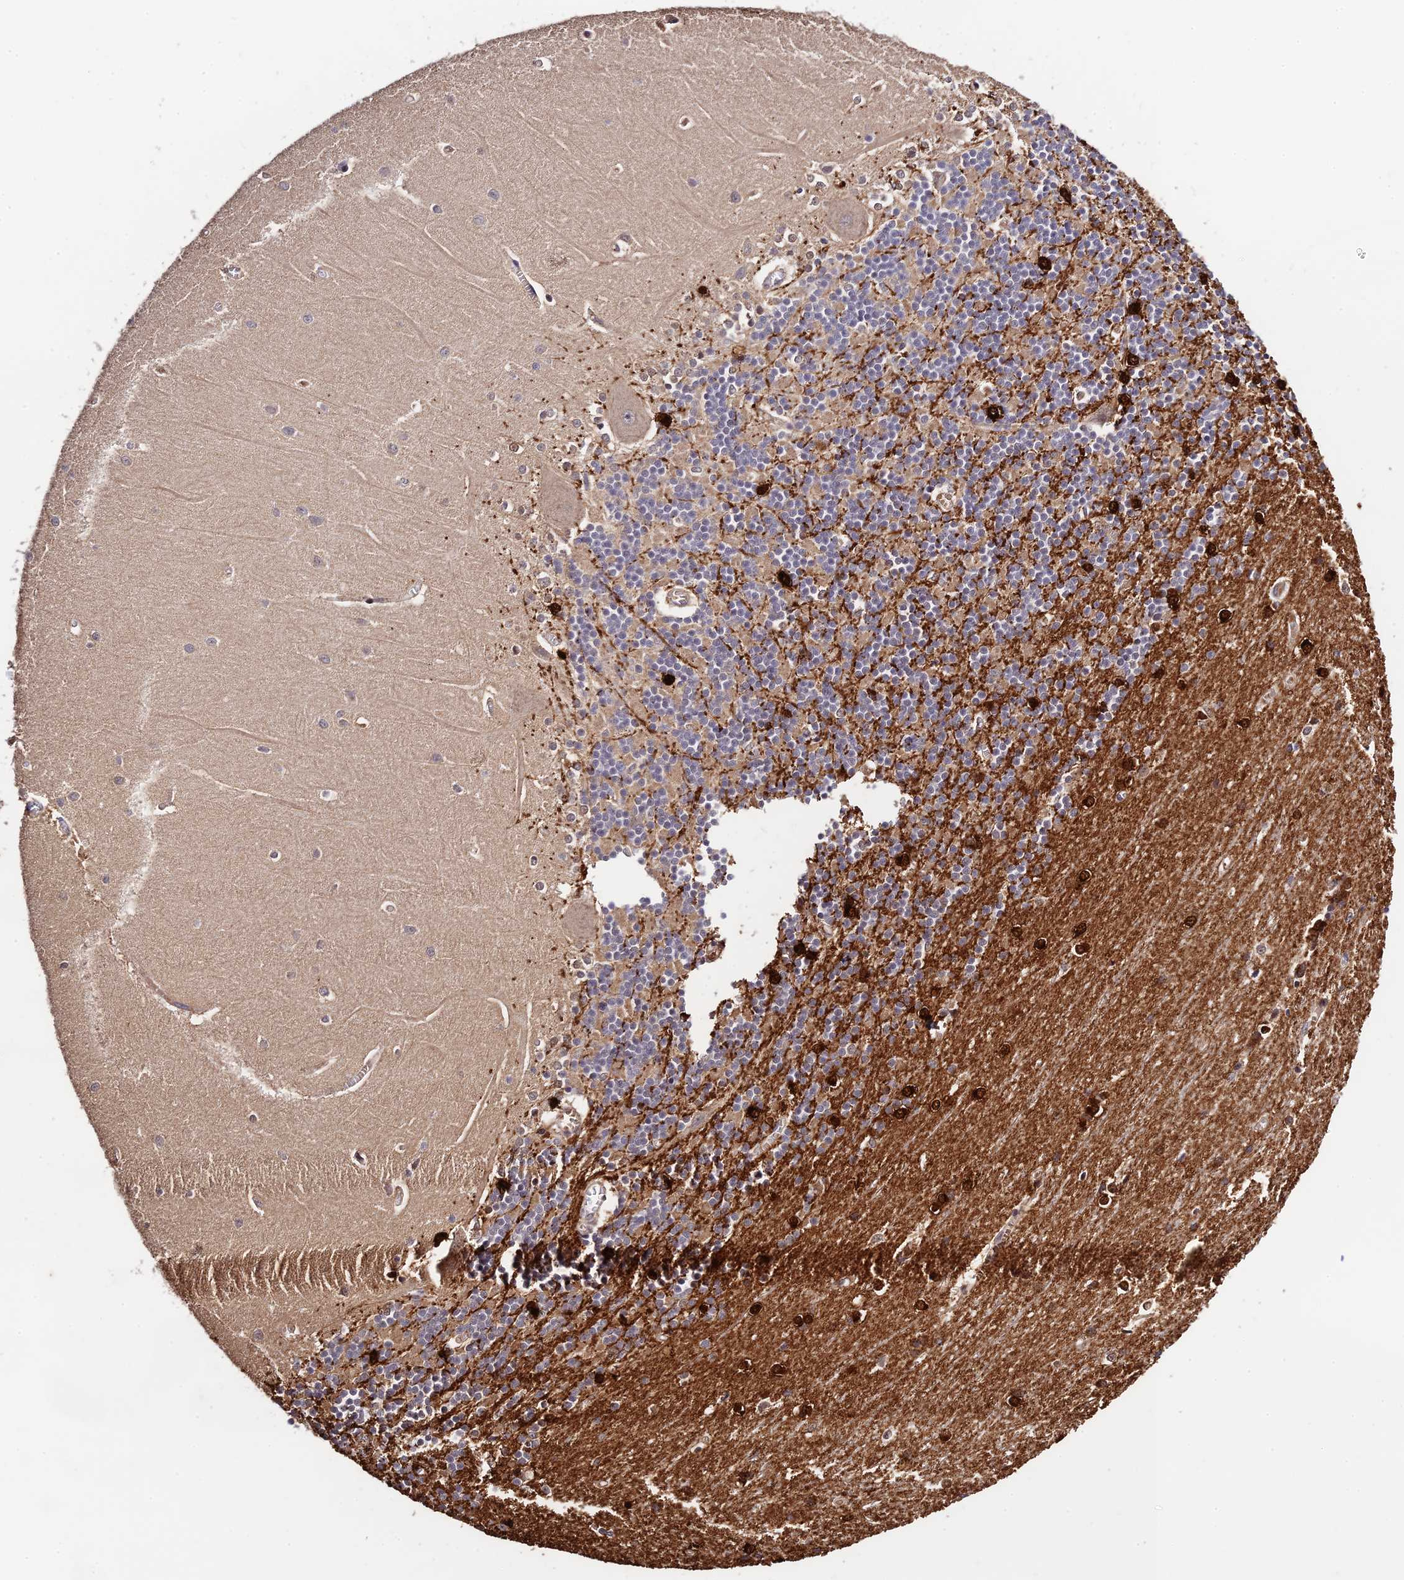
{"staining": {"intensity": "weak", "quantity": "25%-75%", "location": "cytoplasmic/membranous"}, "tissue": "cerebellum", "cell_type": "Cells in granular layer", "image_type": "normal", "snomed": [{"axis": "morphology", "description": "Normal tissue, NOS"}, {"axis": "topography", "description": "Cerebellum"}], "caption": "This histopathology image demonstrates normal cerebellum stained with immunohistochemistry to label a protein in brown. The cytoplasmic/membranous of cells in granular layer show weak positivity for the protein. Nuclei are counter-stained blue.", "gene": "CWH43", "patient": {"sex": "male", "age": 37}}